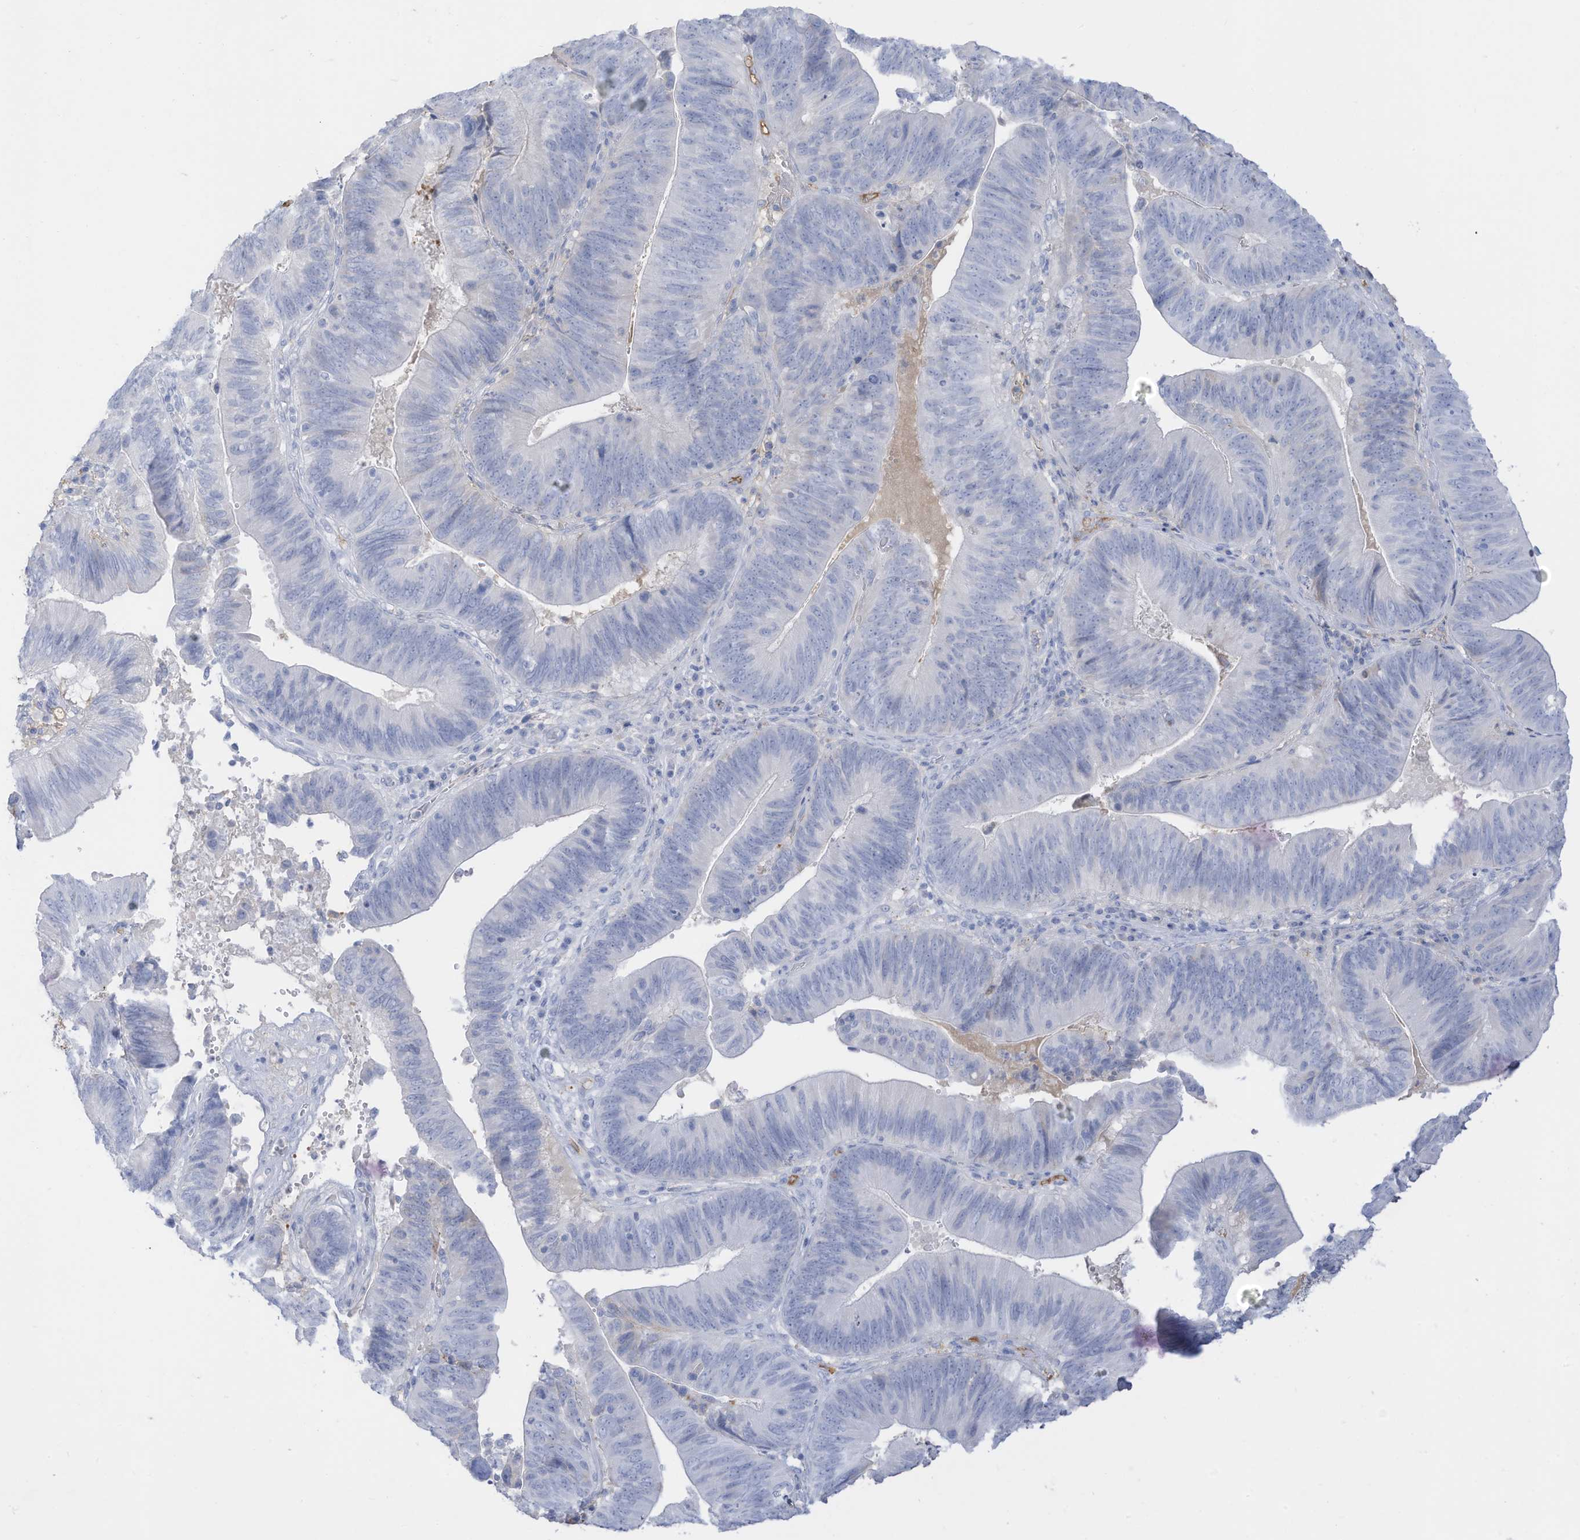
{"staining": {"intensity": "negative", "quantity": "none", "location": "none"}, "tissue": "pancreatic cancer", "cell_type": "Tumor cells", "image_type": "cancer", "snomed": [{"axis": "morphology", "description": "Adenocarcinoma, NOS"}, {"axis": "topography", "description": "Pancreas"}], "caption": "DAB (3,3'-diaminobenzidine) immunohistochemical staining of human pancreatic cancer (adenocarcinoma) displays no significant staining in tumor cells. (DAB IHC with hematoxylin counter stain).", "gene": "HSD17B13", "patient": {"sex": "male", "age": 63}}